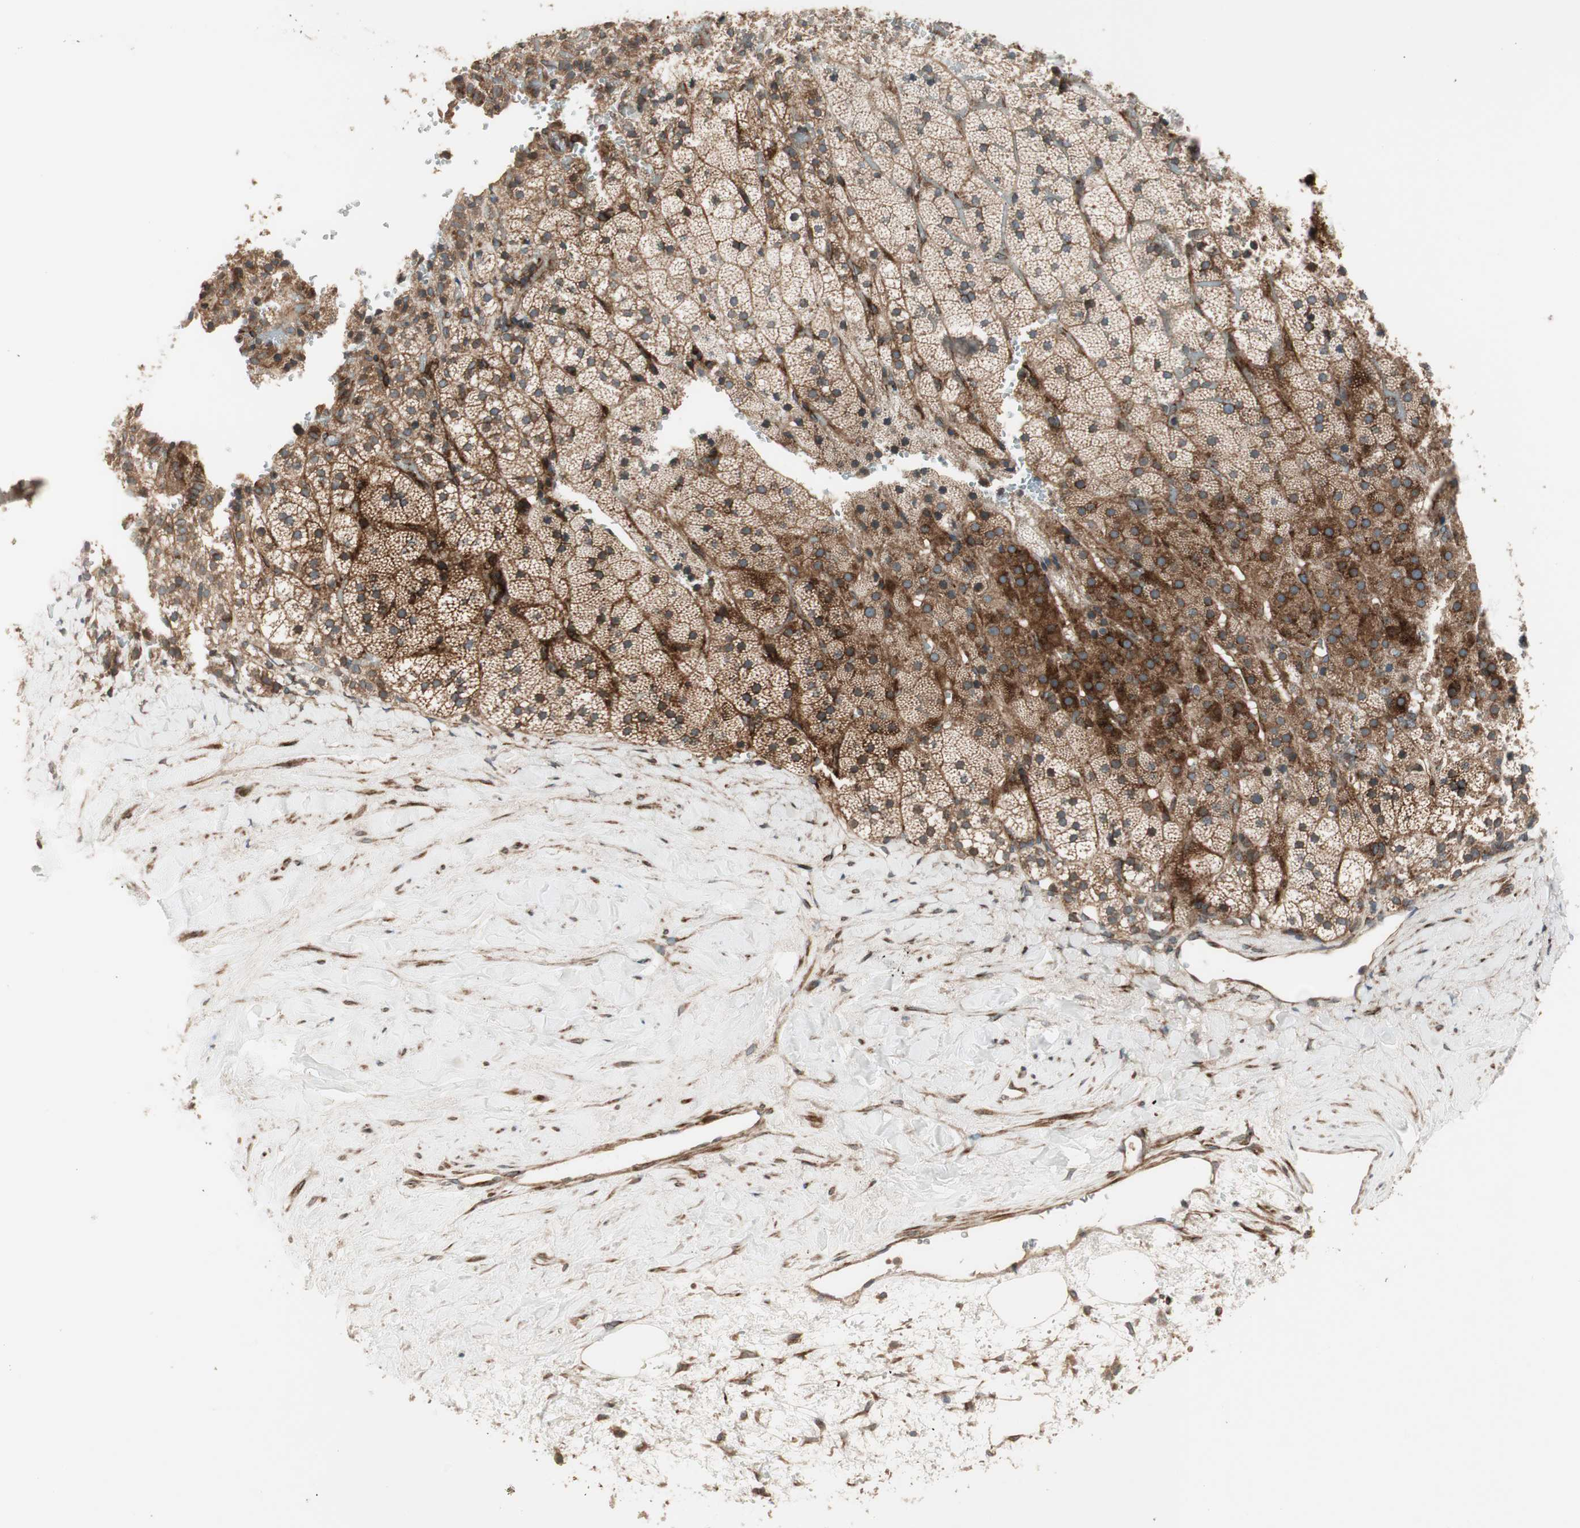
{"staining": {"intensity": "strong", "quantity": "25%-75%", "location": "cytoplasmic/membranous"}, "tissue": "adrenal gland", "cell_type": "Glandular cells", "image_type": "normal", "snomed": [{"axis": "morphology", "description": "Normal tissue, NOS"}, {"axis": "topography", "description": "Adrenal gland"}], "caption": "This image reveals immunohistochemistry staining of normal human adrenal gland, with high strong cytoplasmic/membranous expression in about 25%-75% of glandular cells.", "gene": "PPP2R5E", "patient": {"sex": "male", "age": 35}}